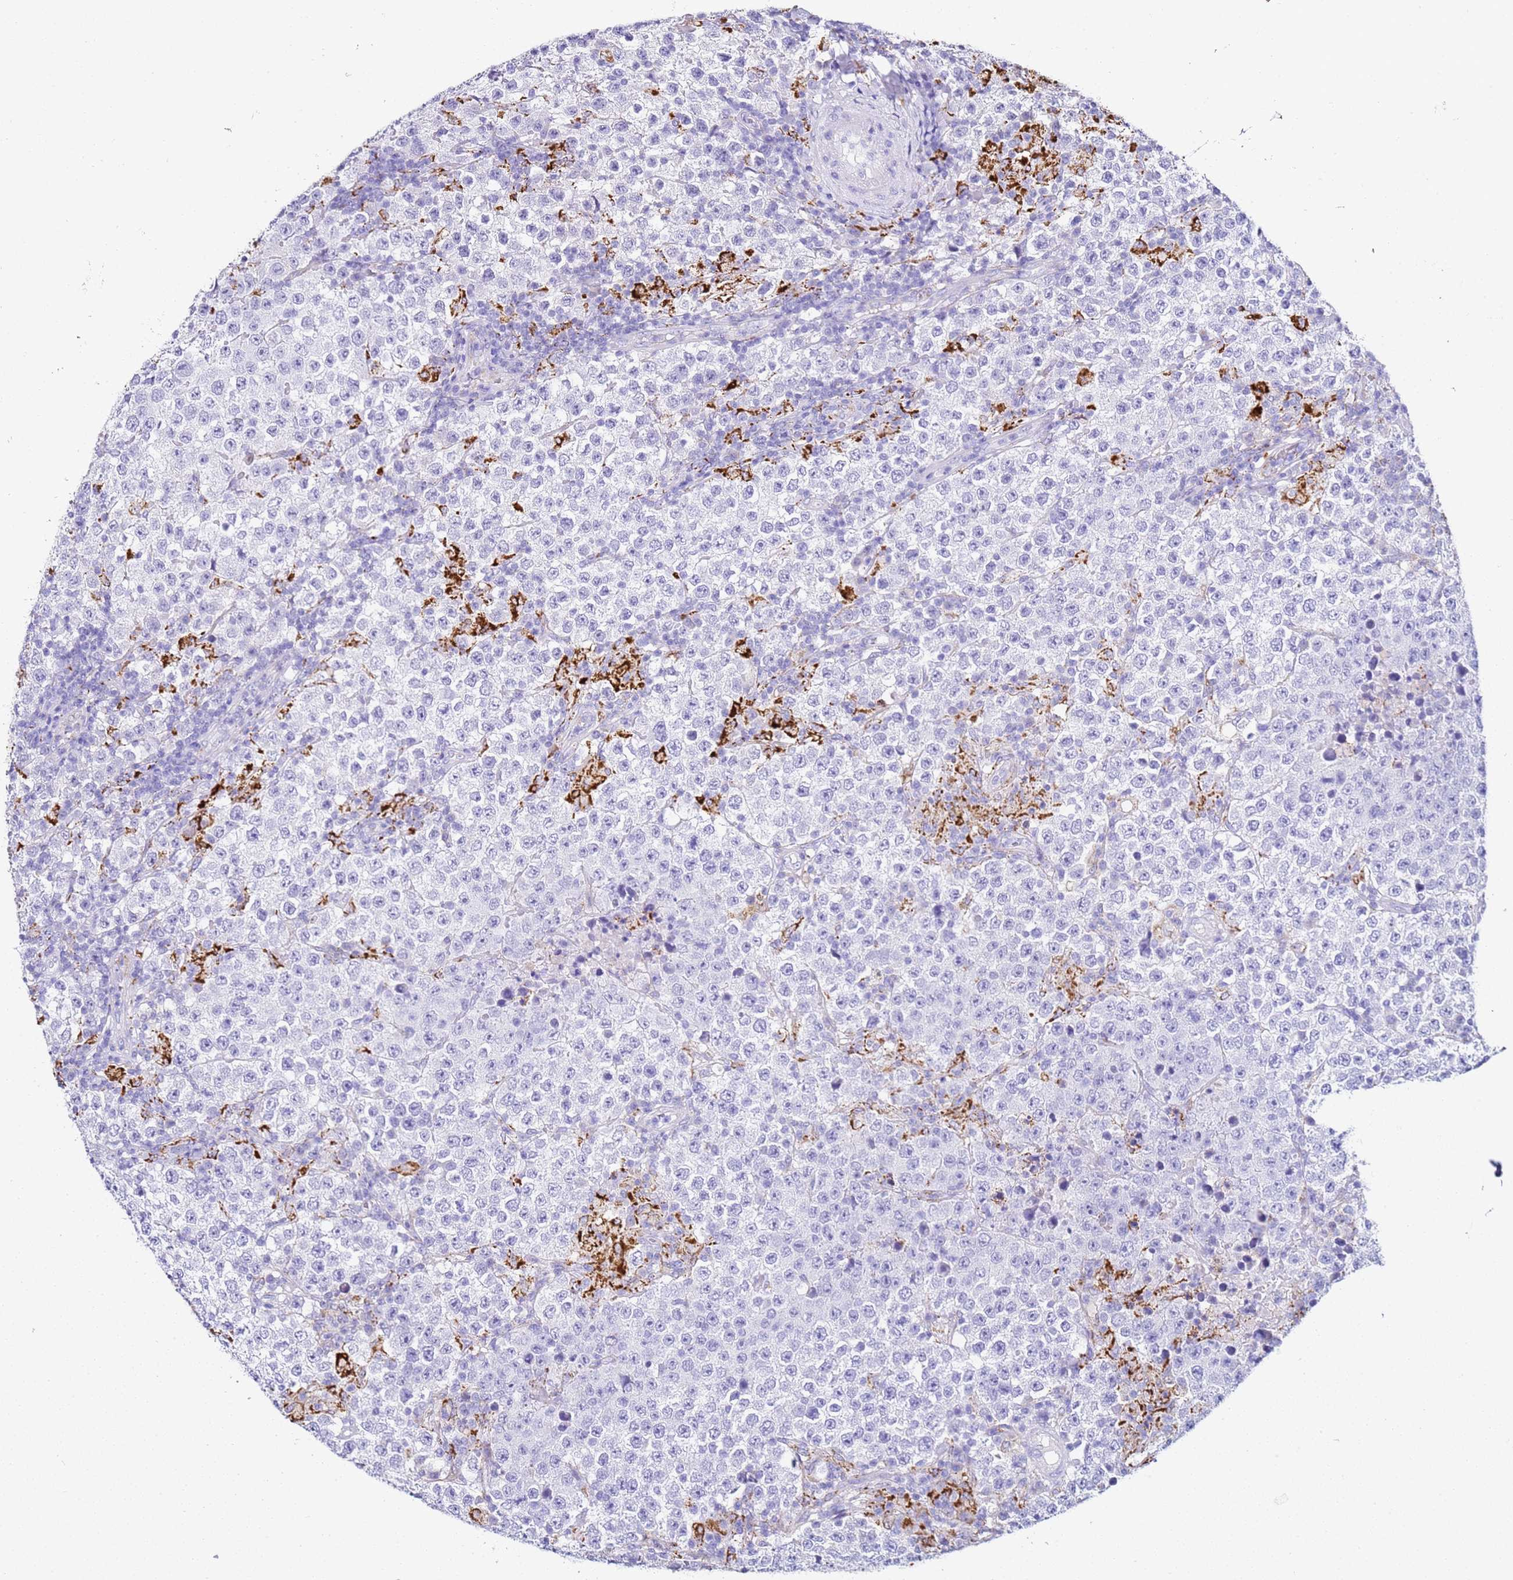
{"staining": {"intensity": "negative", "quantity": "none", "location": "none"}, "tissue": "testis cancer", "cell_type": "Tumor cells", "image_type": "cancer", "snomed": [{"axis": "morphology", "description": "Seminoma, NOS"}, {"axis": "morphology", "description": "Carcinoma, Embryonal, NOS"}, {"axis": "topography", "description": "Testis"}], "caption": "This is a photomicrograph of IHC staining of testis cancer, which shows no staining in tumor cells. (DAB immunohistochemistry visualized using brightfield microscopy, high magnification).", "gene": "PTBP2", "patient": {"sex": "male", "age": 41}}